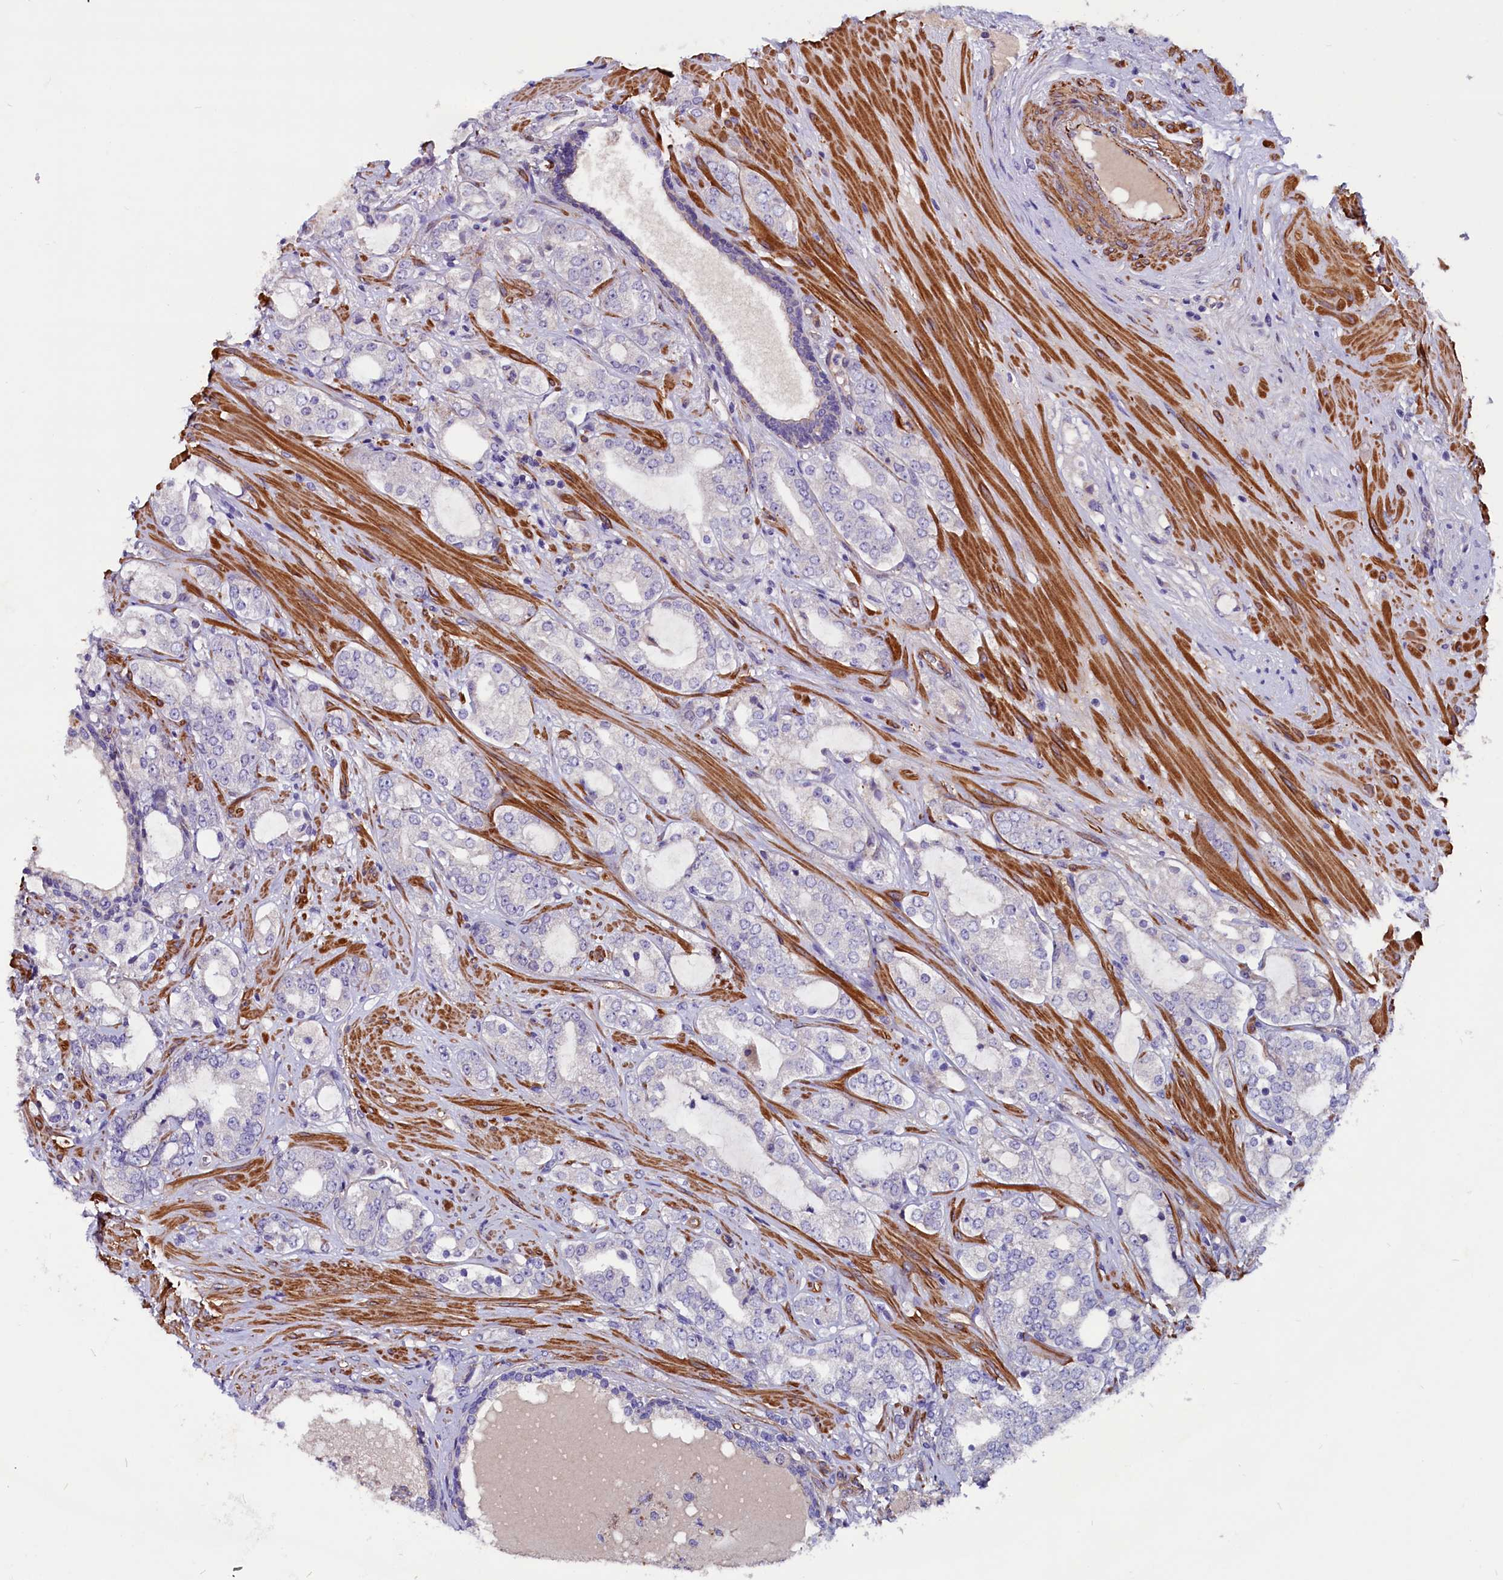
{"staining": {"intensity": "negative", "quantity": "none", "location": "none"}, "tissue": "prostate cancer", "cell_type": "Tumor cells", "image_type": "cancer", "snomed": [{"axis": "morphology", "description": "Adenocarcinoma, High grade"}, {"axis": "topography", "description": "Prostate"}], "caption": "High magnification brightfield microscopy of prostate cancer (adenocarcinoma (high-grade)) stained with DAB (3,3'-diaminobenzidine) (brown) and counterstained with hematoxylin (blue): tumor cells show no significant staining.", "gene": "ZNF749", "patient": {"sex": "male", "age": 64}}